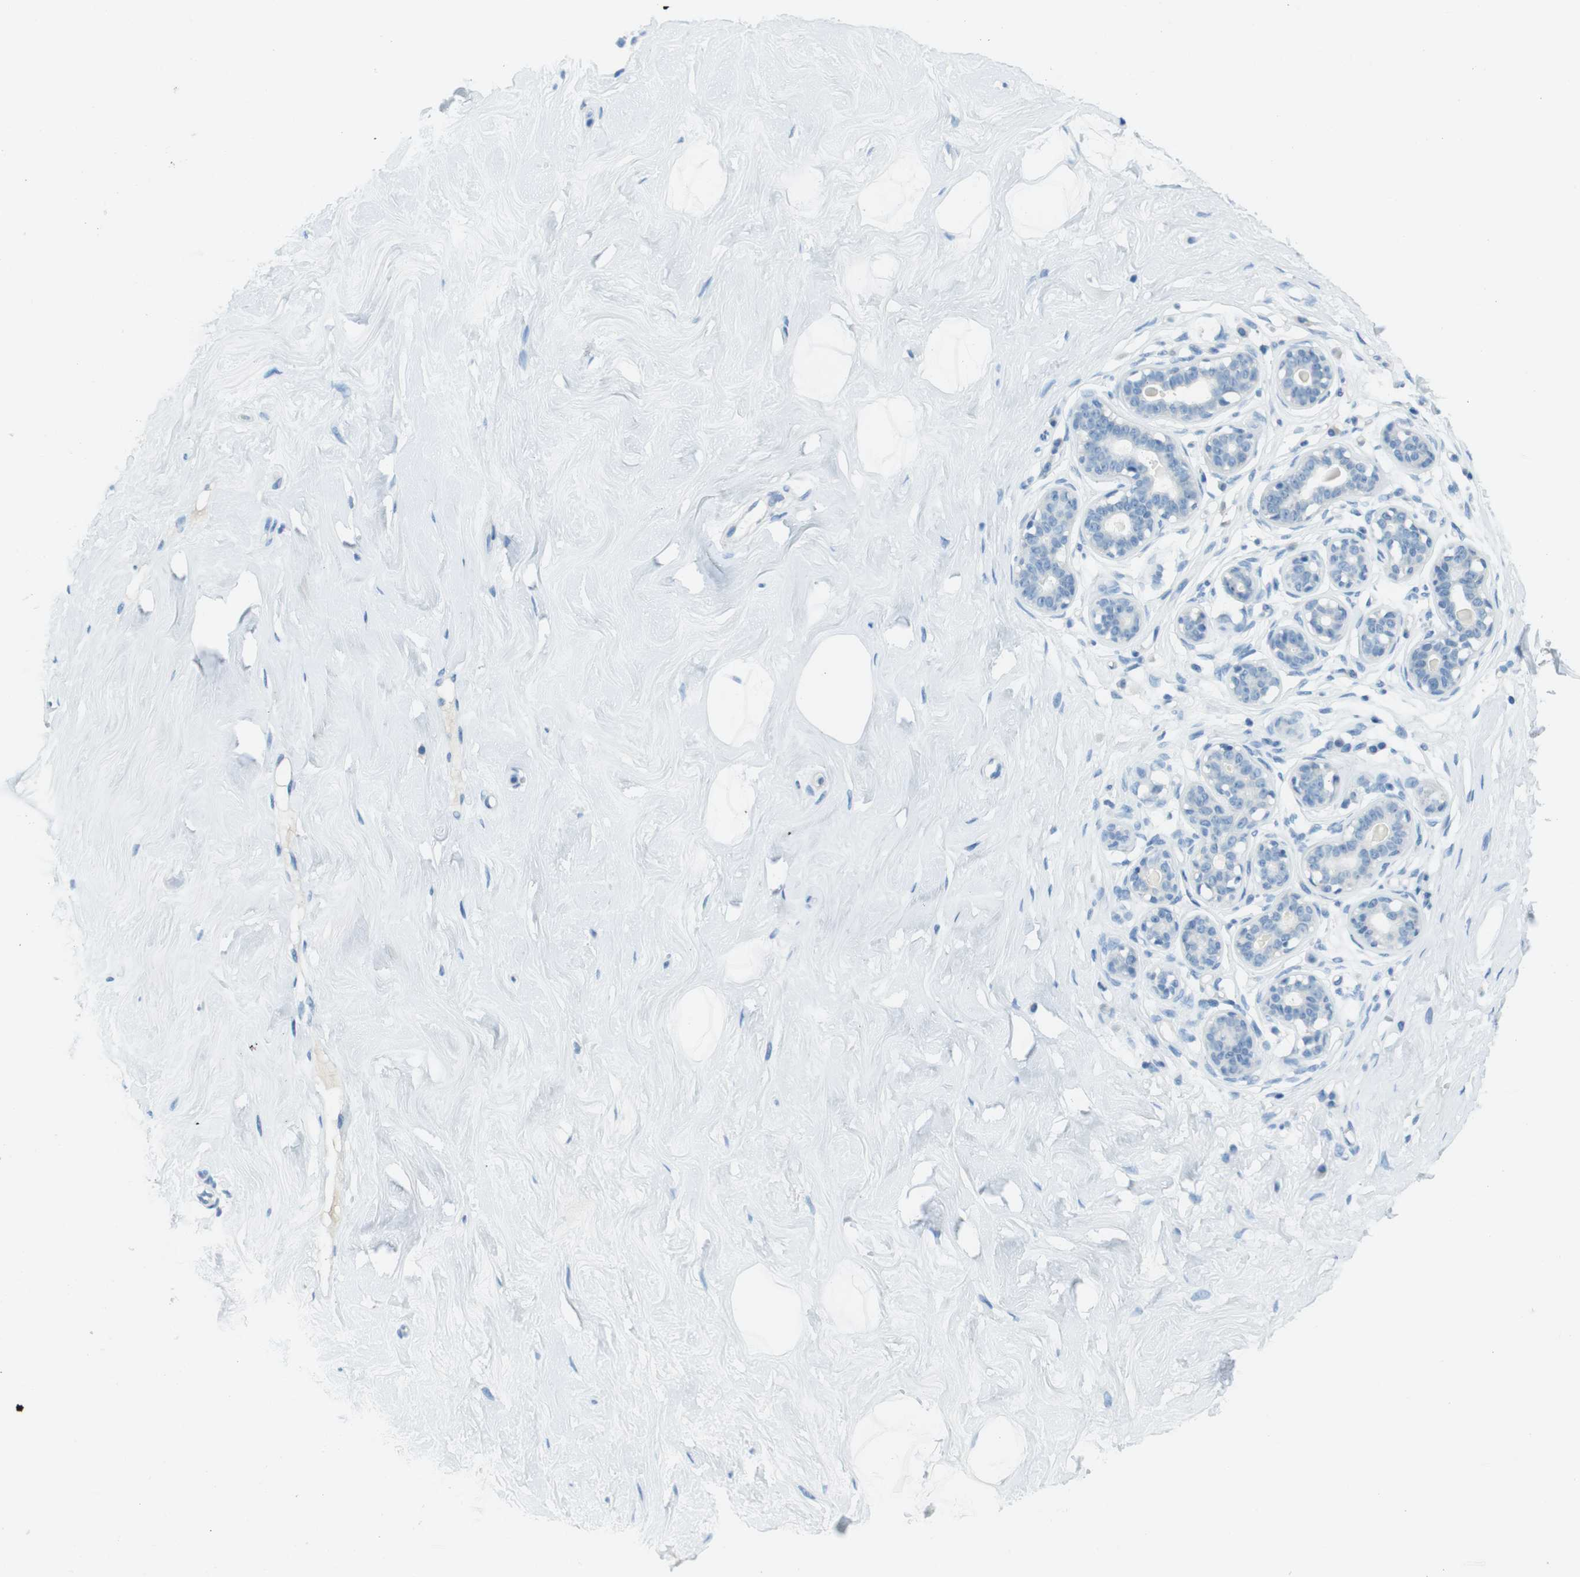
{"staining": {"intensity": "negative", "quantity": "none", "location": "none"}, "tissue": "breast", "cell_type": "Adipocytes", "image_type": "normal", "snomed": [{"axis": "morphology", "description": "Normal tissue, NOS"}, {"axis": "topography", "description": "Breast"}], "caption": "Immunohistochemistry of benign breast reveals no positivity in adipocytes.", "gene": "CD320", "patient": {"sex": "female", "age": 23}}